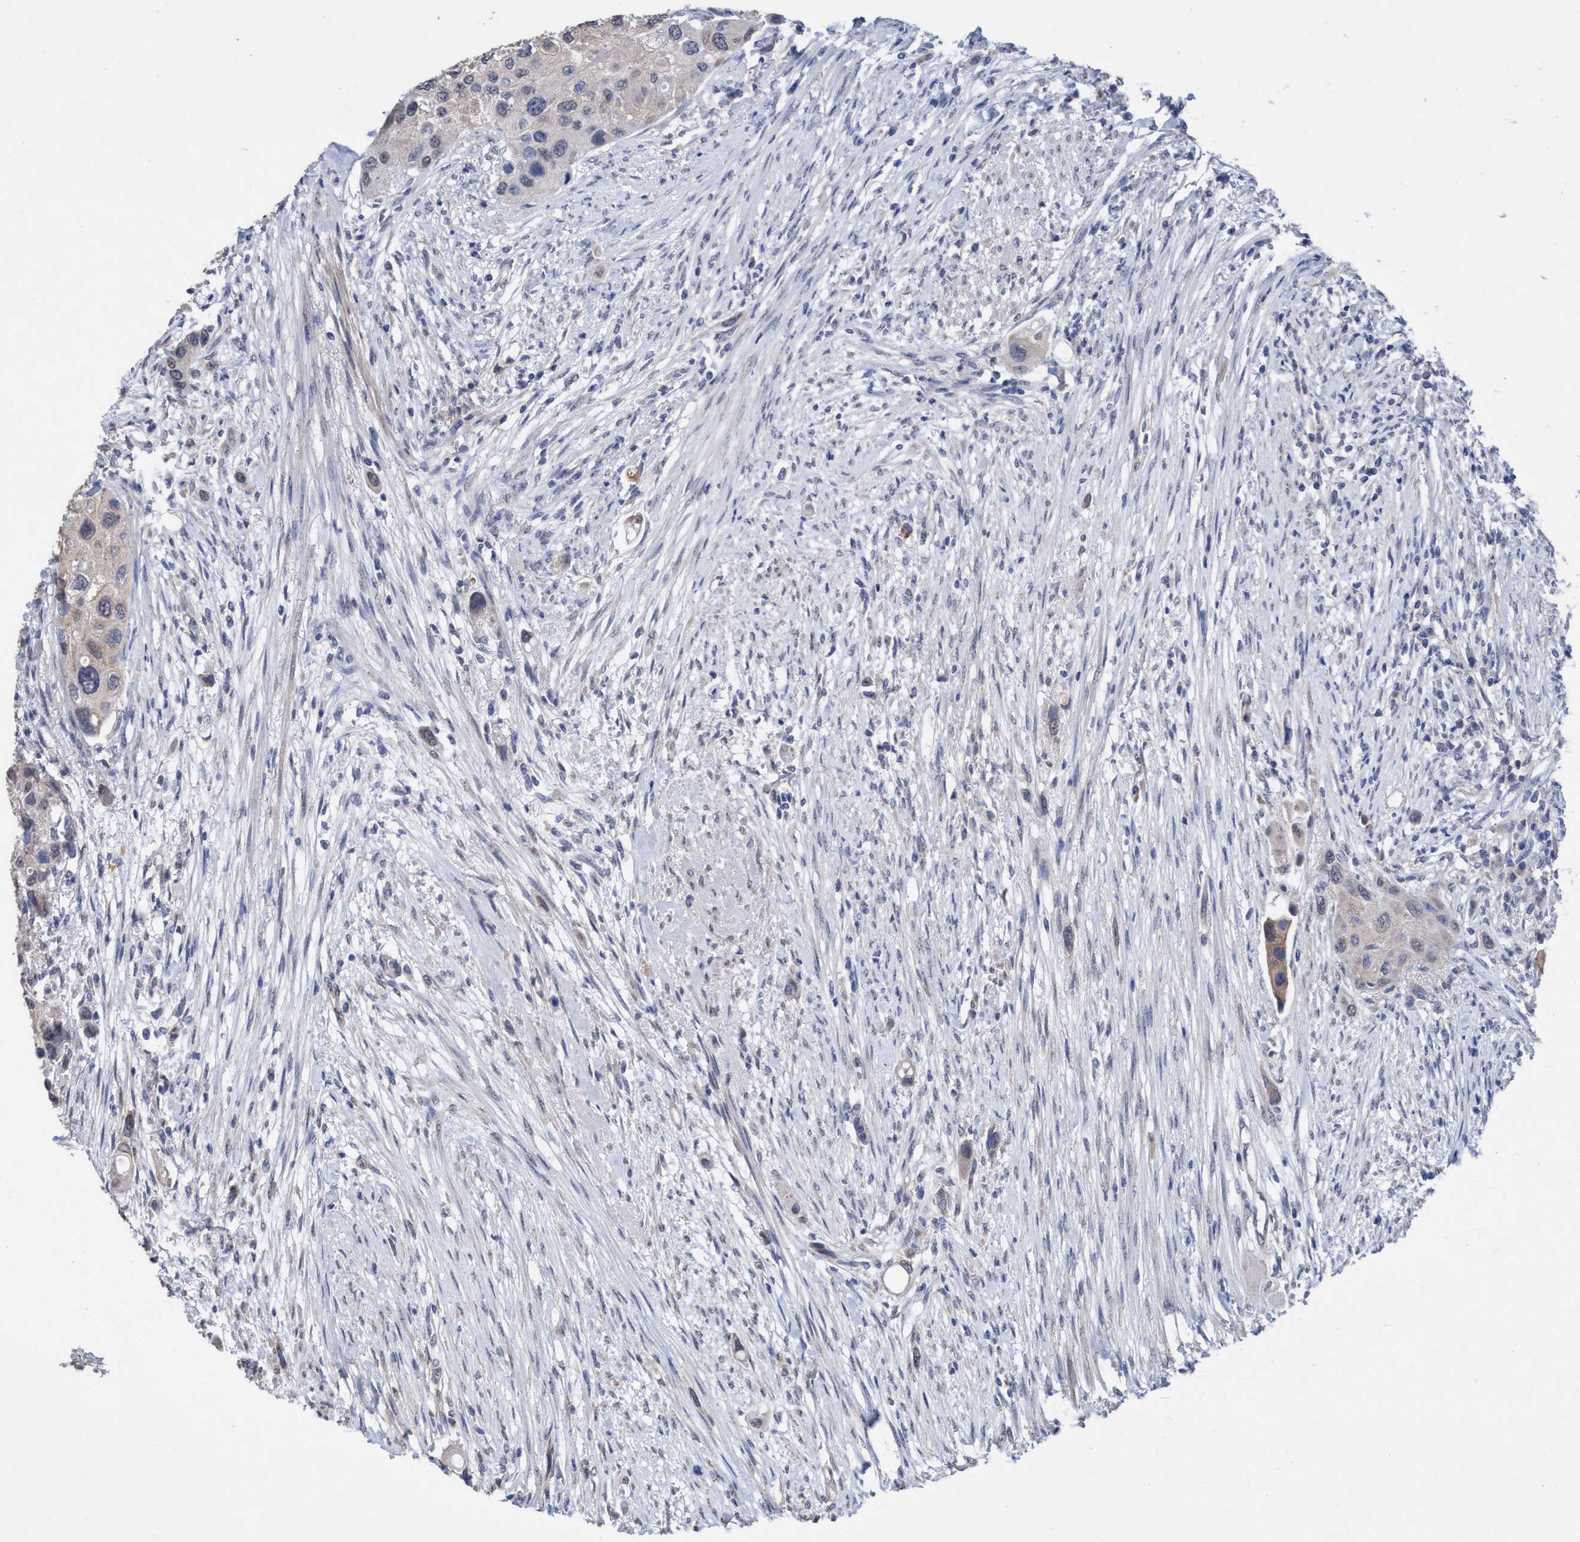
{"staining": {"intensity": "negative", "quantity": "none", "location": "none"}, "tissue": "urothelial cancer", "cell_type": "Tumor cells", "image_type": "cancer", "snomed": [{"axis": "morphology", "description": "Urothelial carcinoma, High grade"}, {"axis": "topography", "description": "Urinary bladder"}], "caption": "DAB immunohistochemical staining of urothelial cancer displays no significant positivity in tumor cells. (DAB (3,3'-diaminobenzidine) immunohistochemistry, high magnification).", "gene": "GLOD4", "patient": {"sex": "female", "age": 56}}